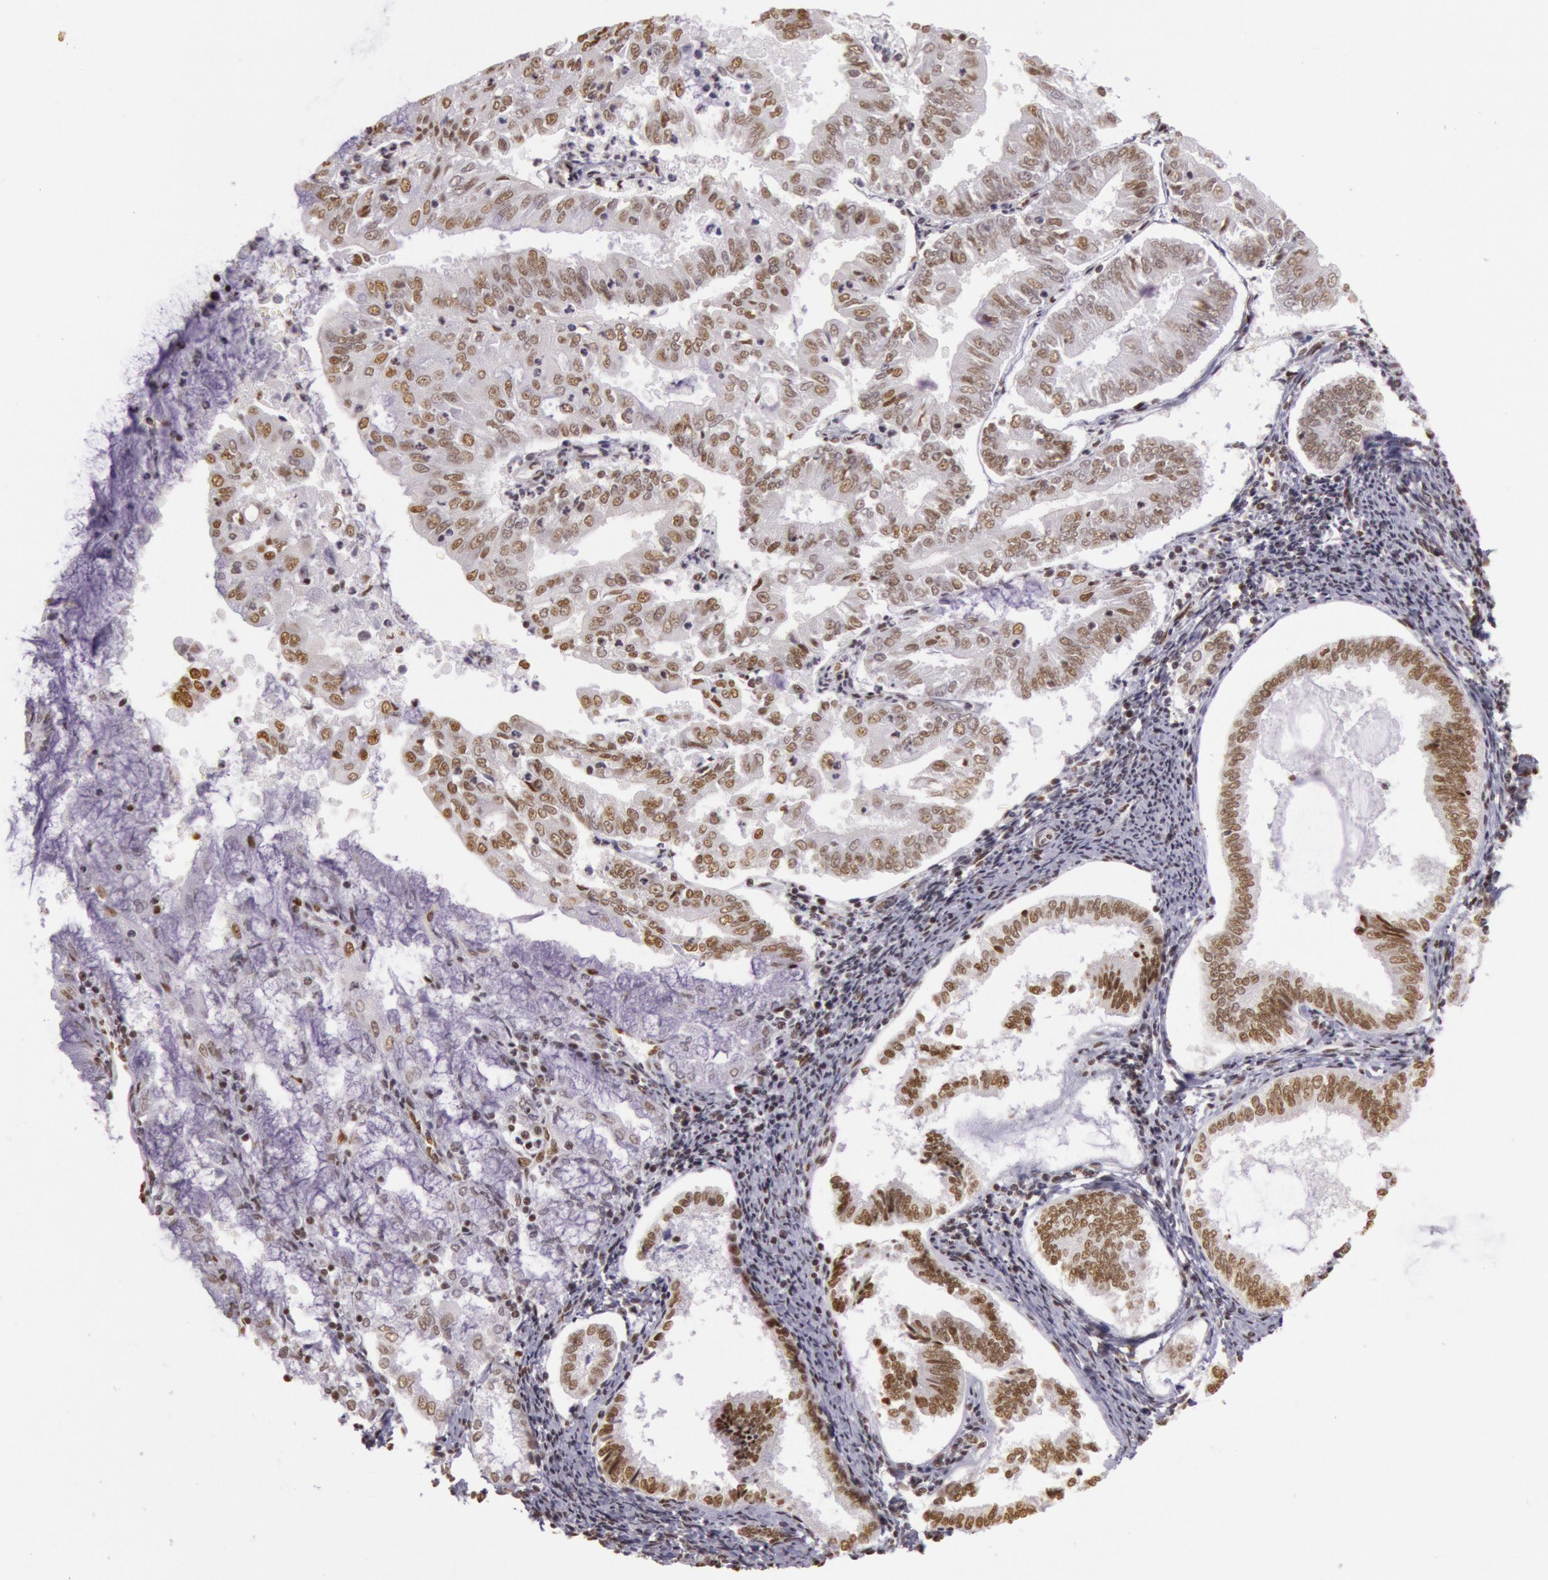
{"staining": {"intensity": "moderate", "quantity": "25%-75%", "location": "nuclear"}, "tissue": "endometrial cancer", "cell_type": "Tumor cells", "image_type": "cancer", "snomed": [{"axis": "morphology", "description": "Adenocarcinoma, NOS"}, {"axis": "topography", "description": "Endometrium"}], "caption": "Protein expression by immunohistochemistry demonstrates moderate nuclear expression in about 25%-75% of tumor cells in adenocarcinoma (endometrial).", "gene": "HNRNPH2", "patient": {"sex": "female", "age": 79}}